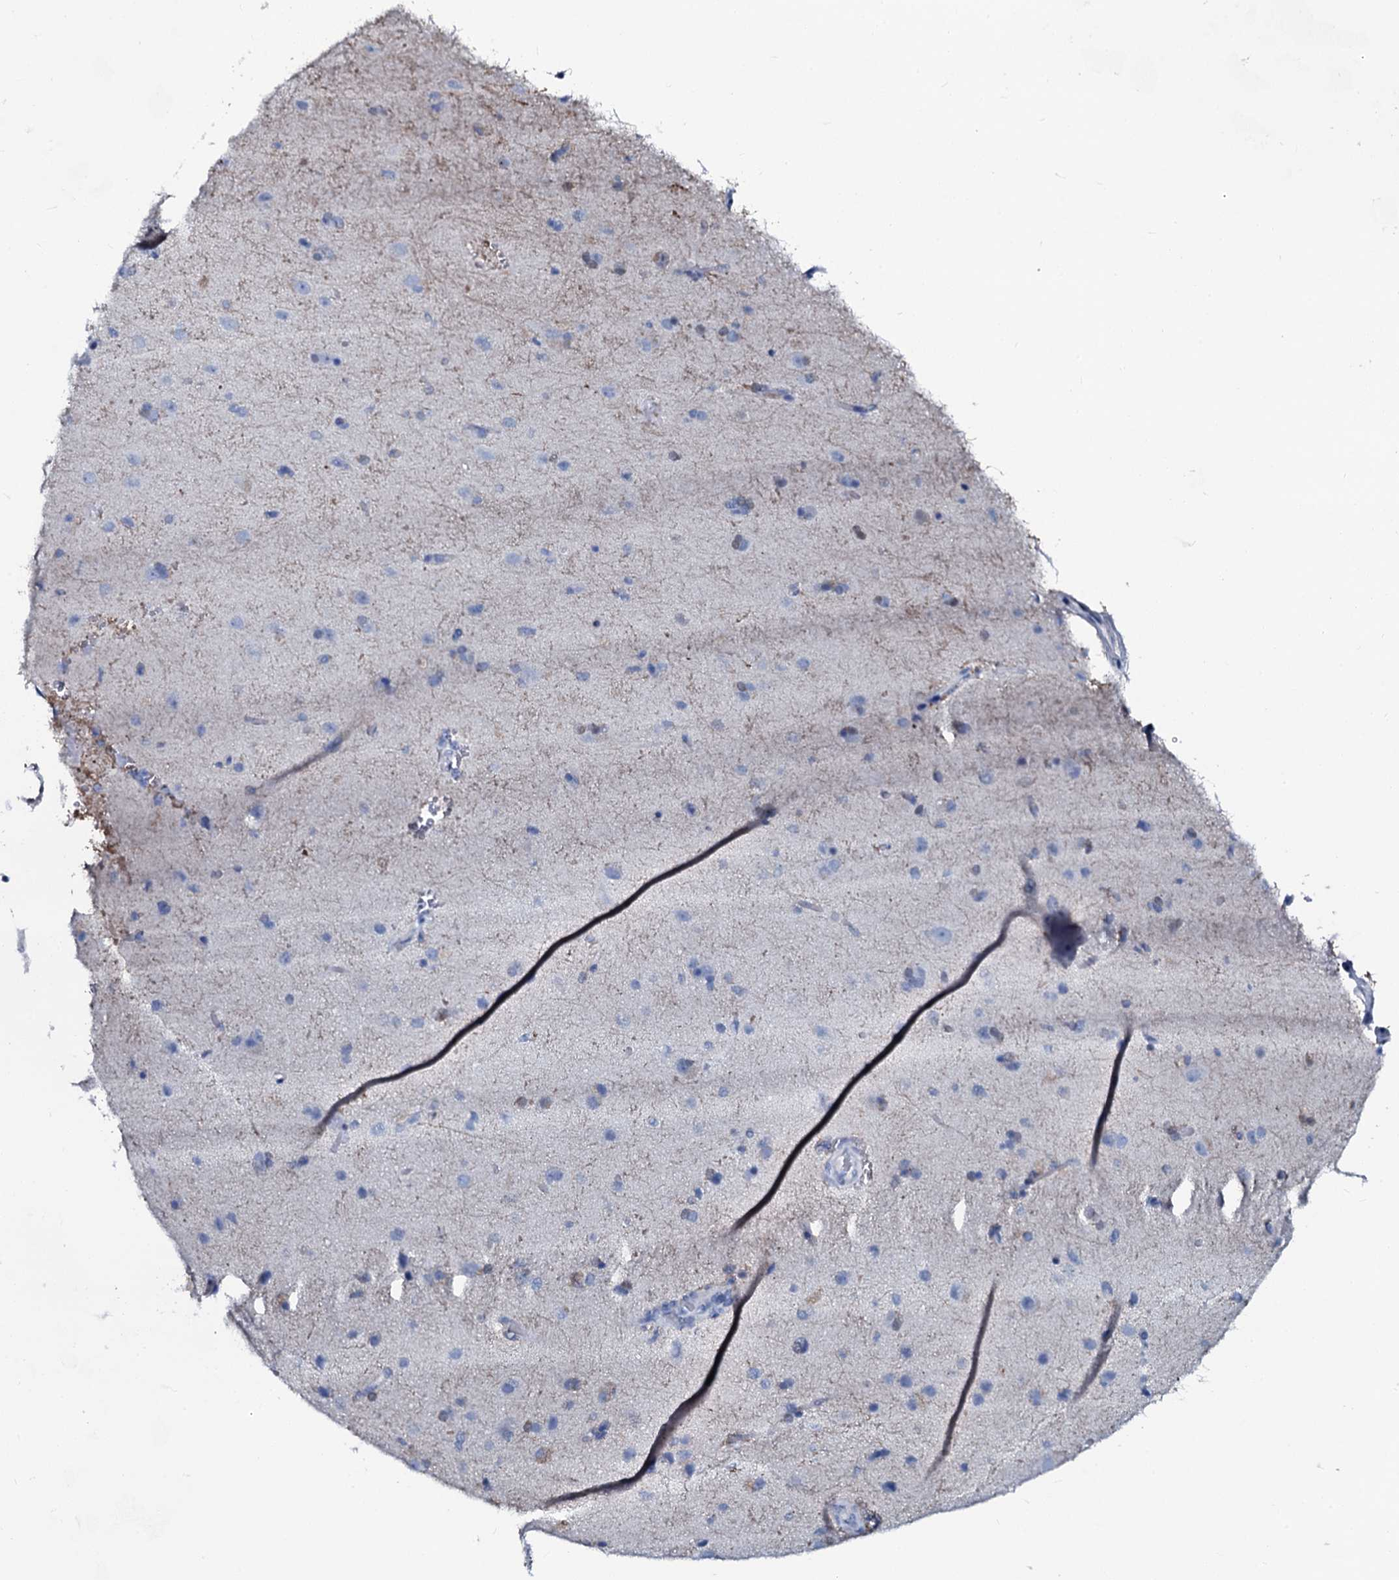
{"staining": {"intensity": "negative", "quantity": "none", "location": "none"}, "tissue": "cerebral cortex", "cell_type": "Endothelial cells", "image_type": "normal", "snomed": [{"axis": "morphology", "description": "Normal tissue, NOS"}, {"axis": "topography", "description": "Cerebral cortex"}], "caption": "Immunohistochemical staining of normal human cerebral cortex demonstrates no significant positivity in endothelial cells.", "gene": "SLC4A7", "patient": {"sex": "male", "age": 62}}